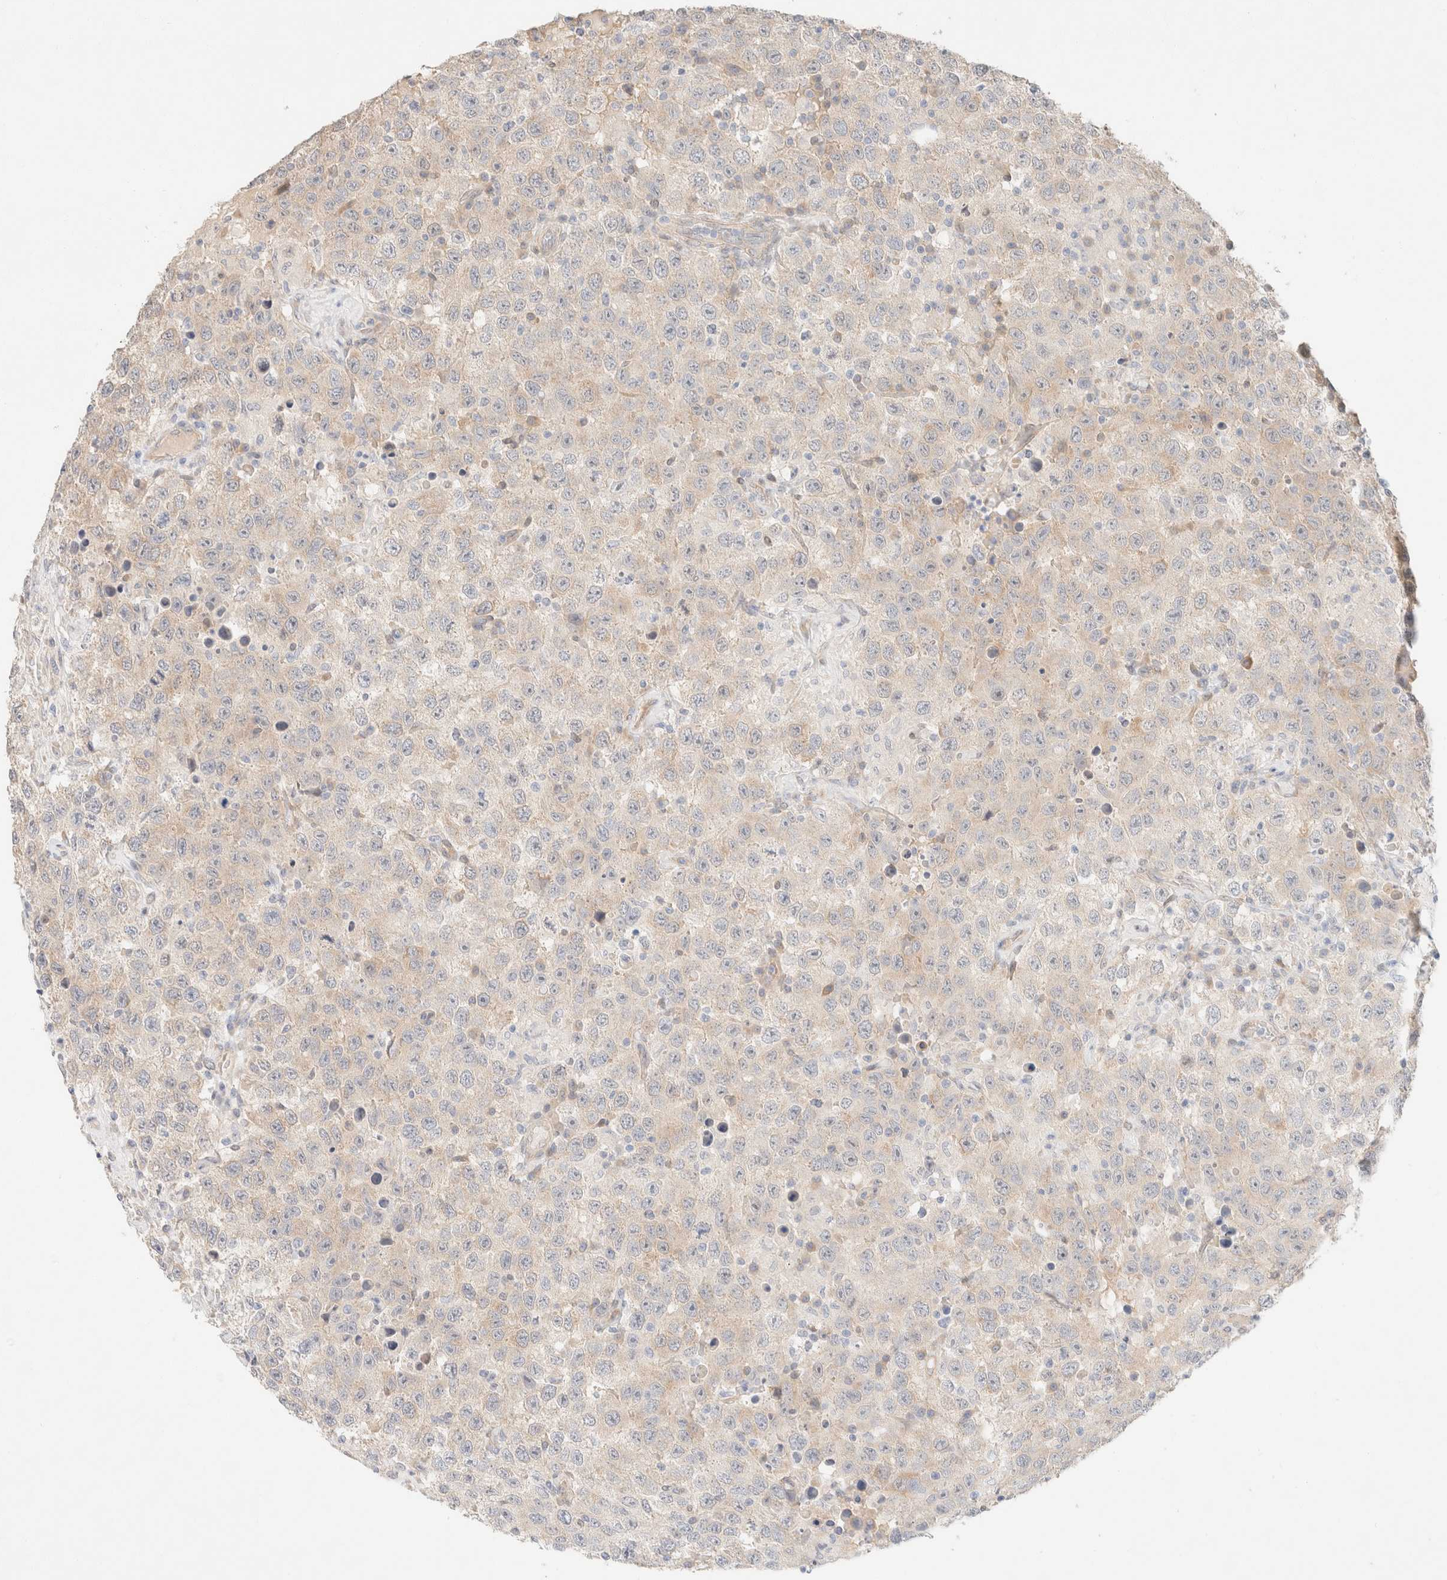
{"staining": {"intensity": "negative", "quantity": "none", "location": "none"}, "tissue": "testis cancer", "cell_type": "Tumor cells", "image_type": "cancer", "snomed": [{"axis": "morphology", "description": "Seminoma, NOS"}, {"axis": "topography", "description": "Testis"}], "caption": "IHC of seminoma (testis) demonstrates no expression in tumor cells. Nuclei are stained in blue.", "gene": "CSNK1E", "patient": {"sex": "male", "age": 41}}